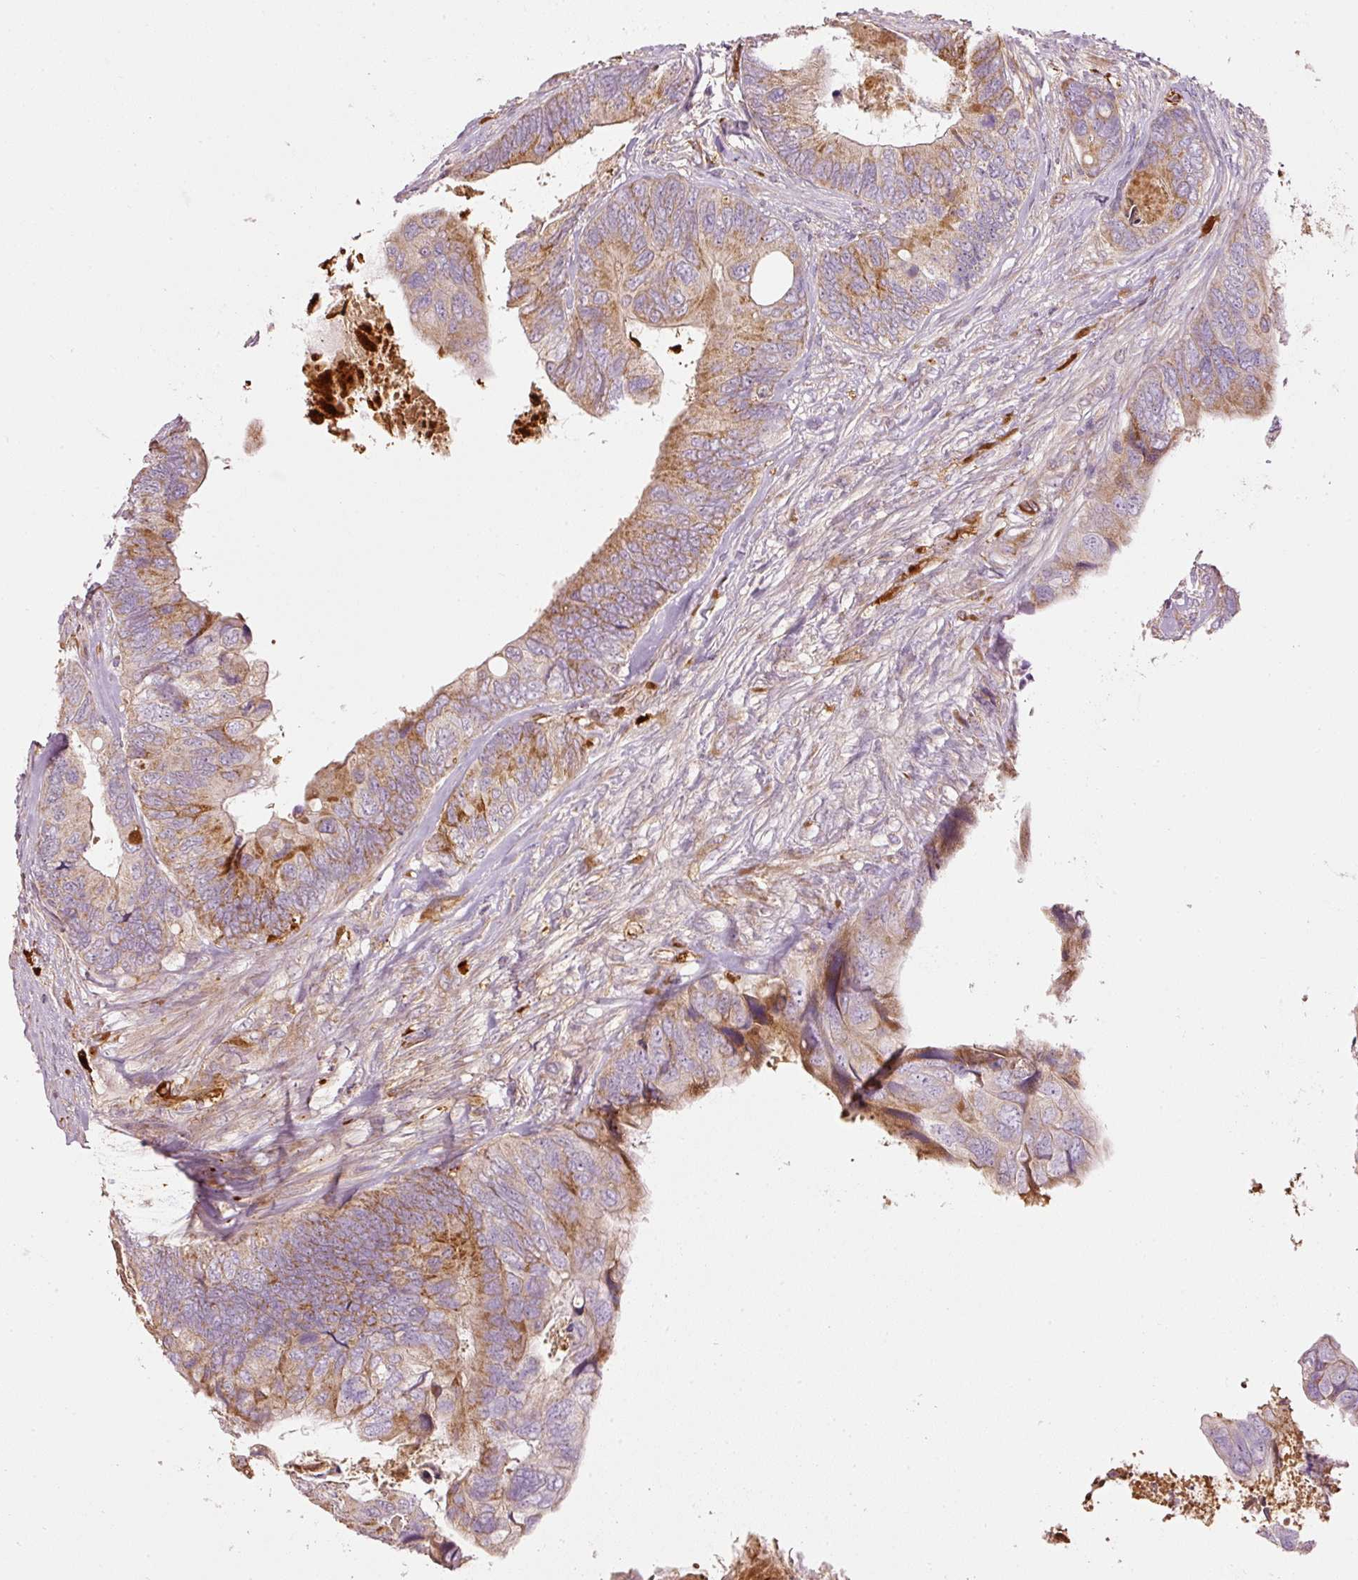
{"staining": {"intensity": "moderate", "quantity": "25%-75%", "location": "cytoplasmic/membranous"}, "tissue": "colorectal cancer", "cell_type": "Tumor cells", "image_type": "cancer", "snomed": [{"axis": "morphology", "description": "Adenocarcinoma, NOS"}, {"axis": "topography", "description": "Colon"}], "caption": "Immunohistochemistry (IHC) (DAB) staining of colorectal cancer (adenocarcinoma) demonstrates moderate cytoplasmic/membranous protein expression in about 25%-75% of tumor cells. Ihc stains the protein in brown and the nuclei are stained blue.", "gene": "SERPING1", "patient": {"sex": "female", "age": 67}}